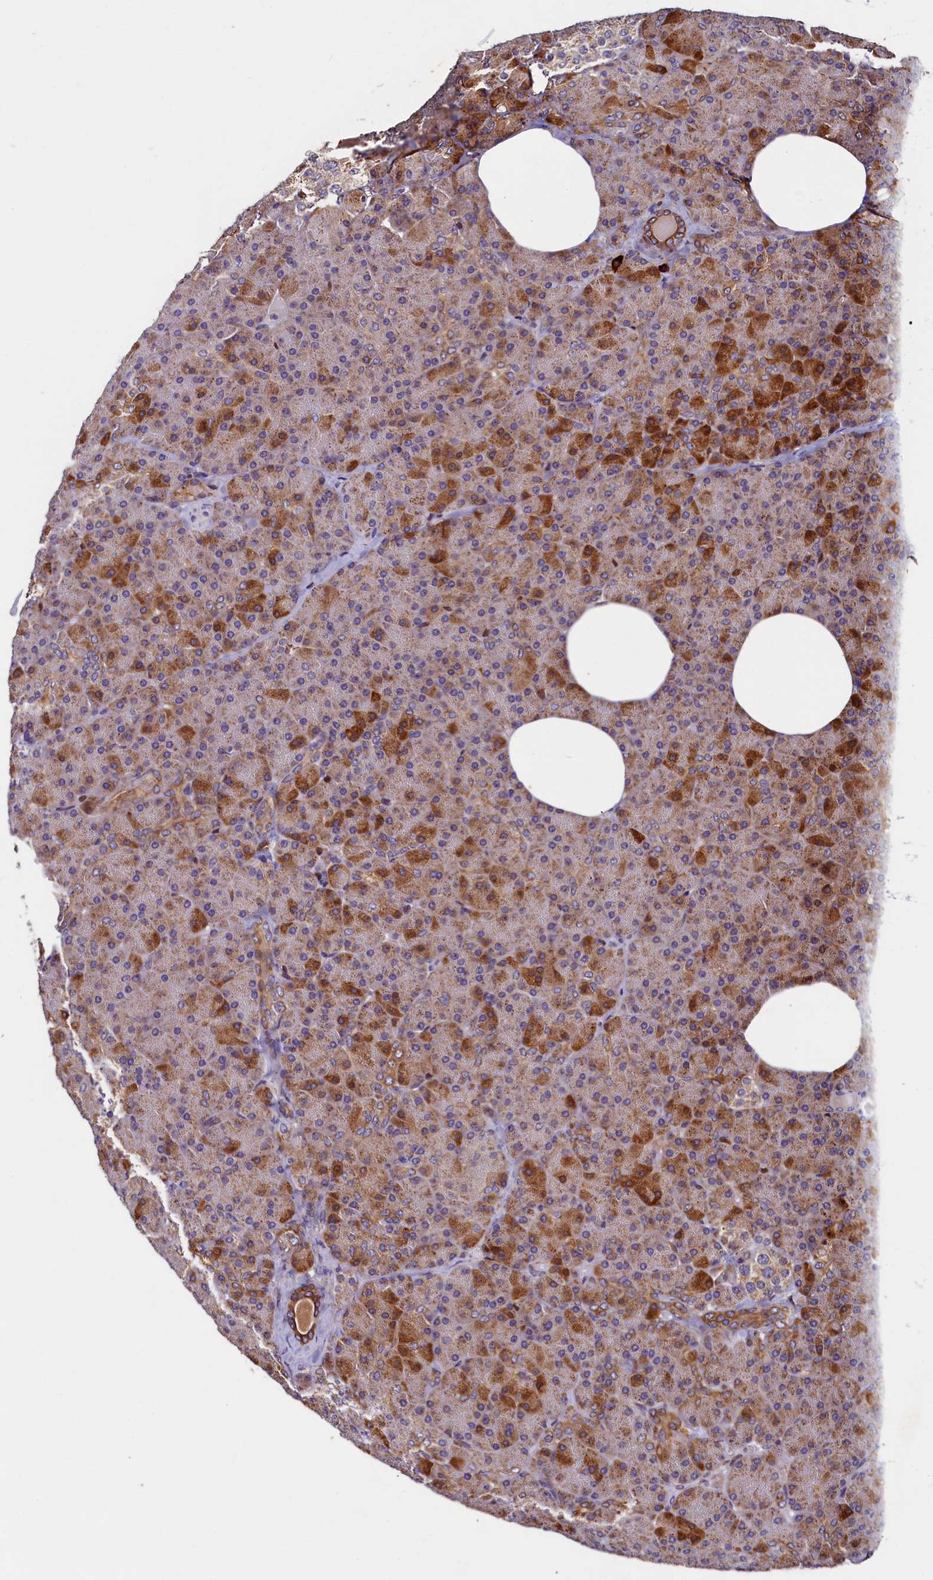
{"staining": {"intensity": "strong", "quantity": "25%-75%", "location": "cytoplasmic/membranous"}, "tissue": "pancreas", "cell_type": "Exocrine glandular cells", "image_type": "normal", "snomed": [{"axis": "morphology", "description": "Normal tissue, NOS"}, {"axis": "morphology", "description": "Carcinoid, malignant, NOS"}, {"axis": "topography", "description": "Pancreas"}], "caption": "A brown stain shows strong cytoplasmic/membranous positivity of a protein in exocrine glandular cells of normal human pancreas.", "gene": "NCKAP5L", "patient": {"sex": "female", "age": 35}}